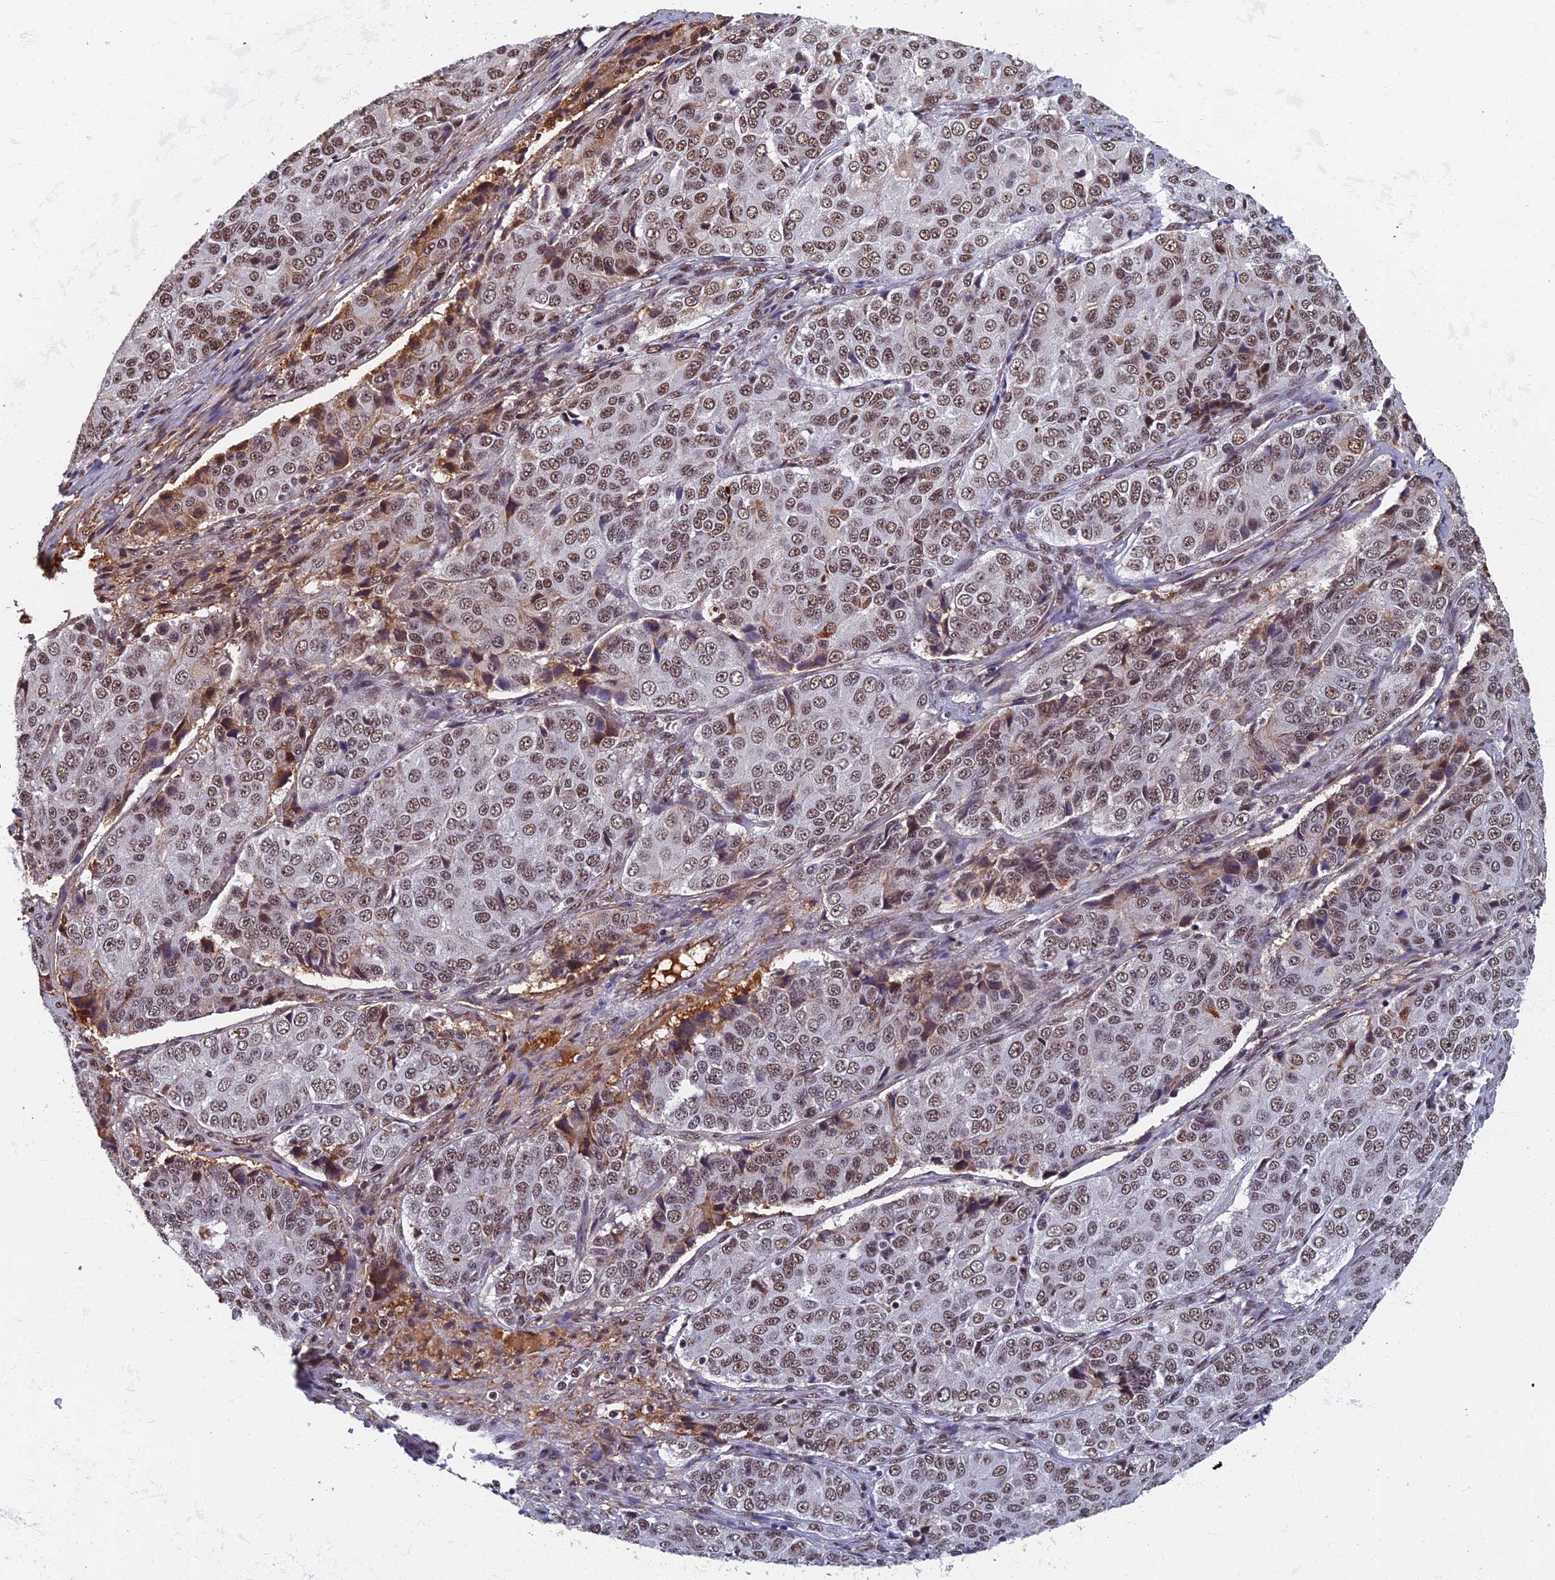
{"staining": {"intensity": "moderate", "quantity": ">75%", "location": "nuclear"}, "tissue": "ovarian cancer", "cell_type": "Tumor cells", "image_type": "cancer", "snomed": [{"axis": "morphology", "description": "Carcinoma, endometroid"}, {"axis": "topography", "description": "Ovary"}], "caption": "Ovarian cancer stained for a protein (brown) reveals moderate nuclear positive staining in about >75% of tumor cells.", "gene": "TAF13", "patient": {"sex": "female", "age": 51}}